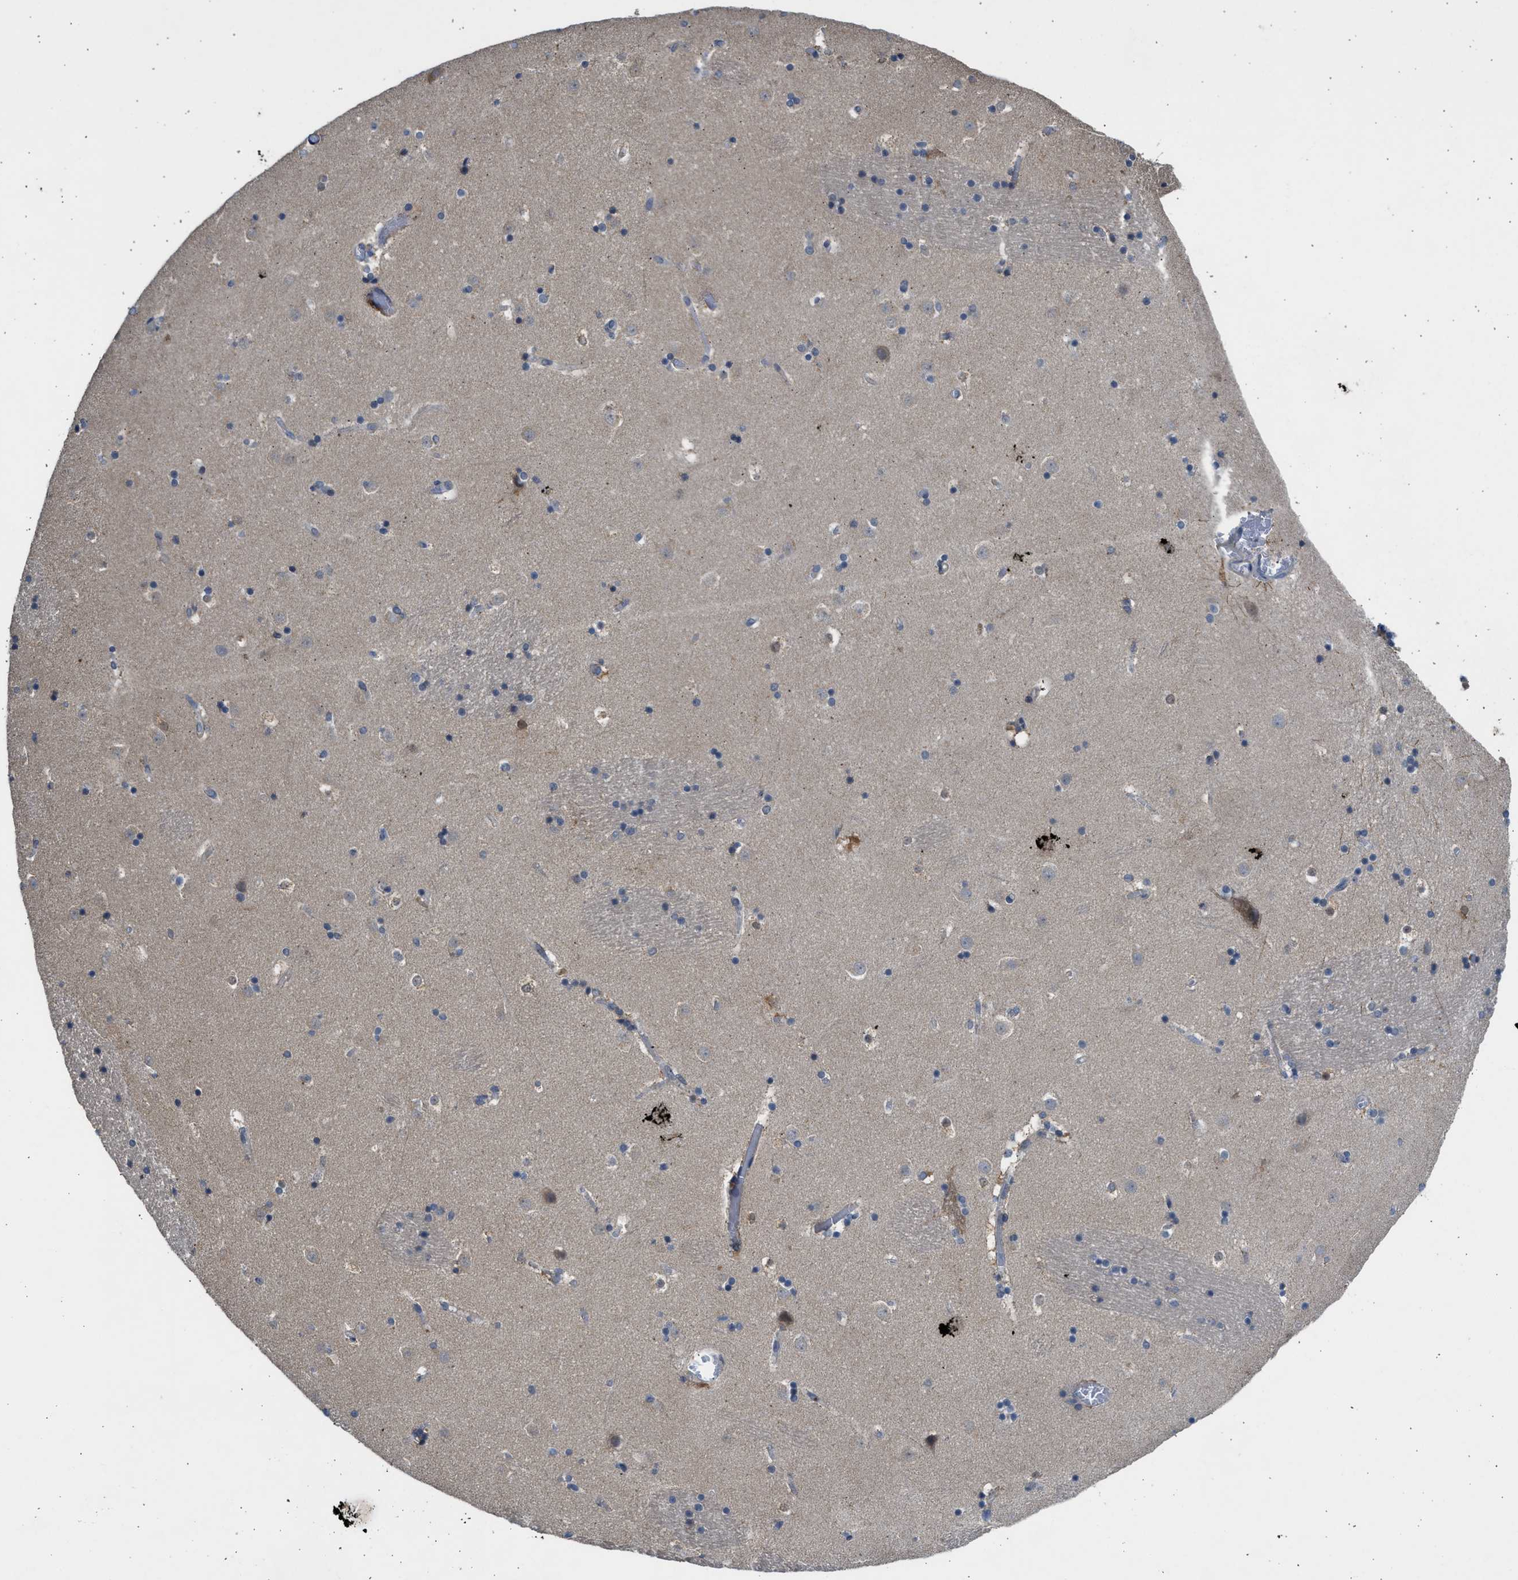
{"staining": {"intensity": "negative", "quantity": "none", "location": "none"}, "tissue": "caudate", "cell_type": "Glial cells", "image_type": "normal", "snomed": [{"axis": "morphology", "description": "Normal tissue, NOS"}, {"axis": "topography", "description": "Lateral ventricle wall"}], "caption": "Caudate stained for a protein using immunohistochemistry displays no expression glial cells.", "gene": "CYP1A1", "patient": {"sex": "male", "age": 45}}